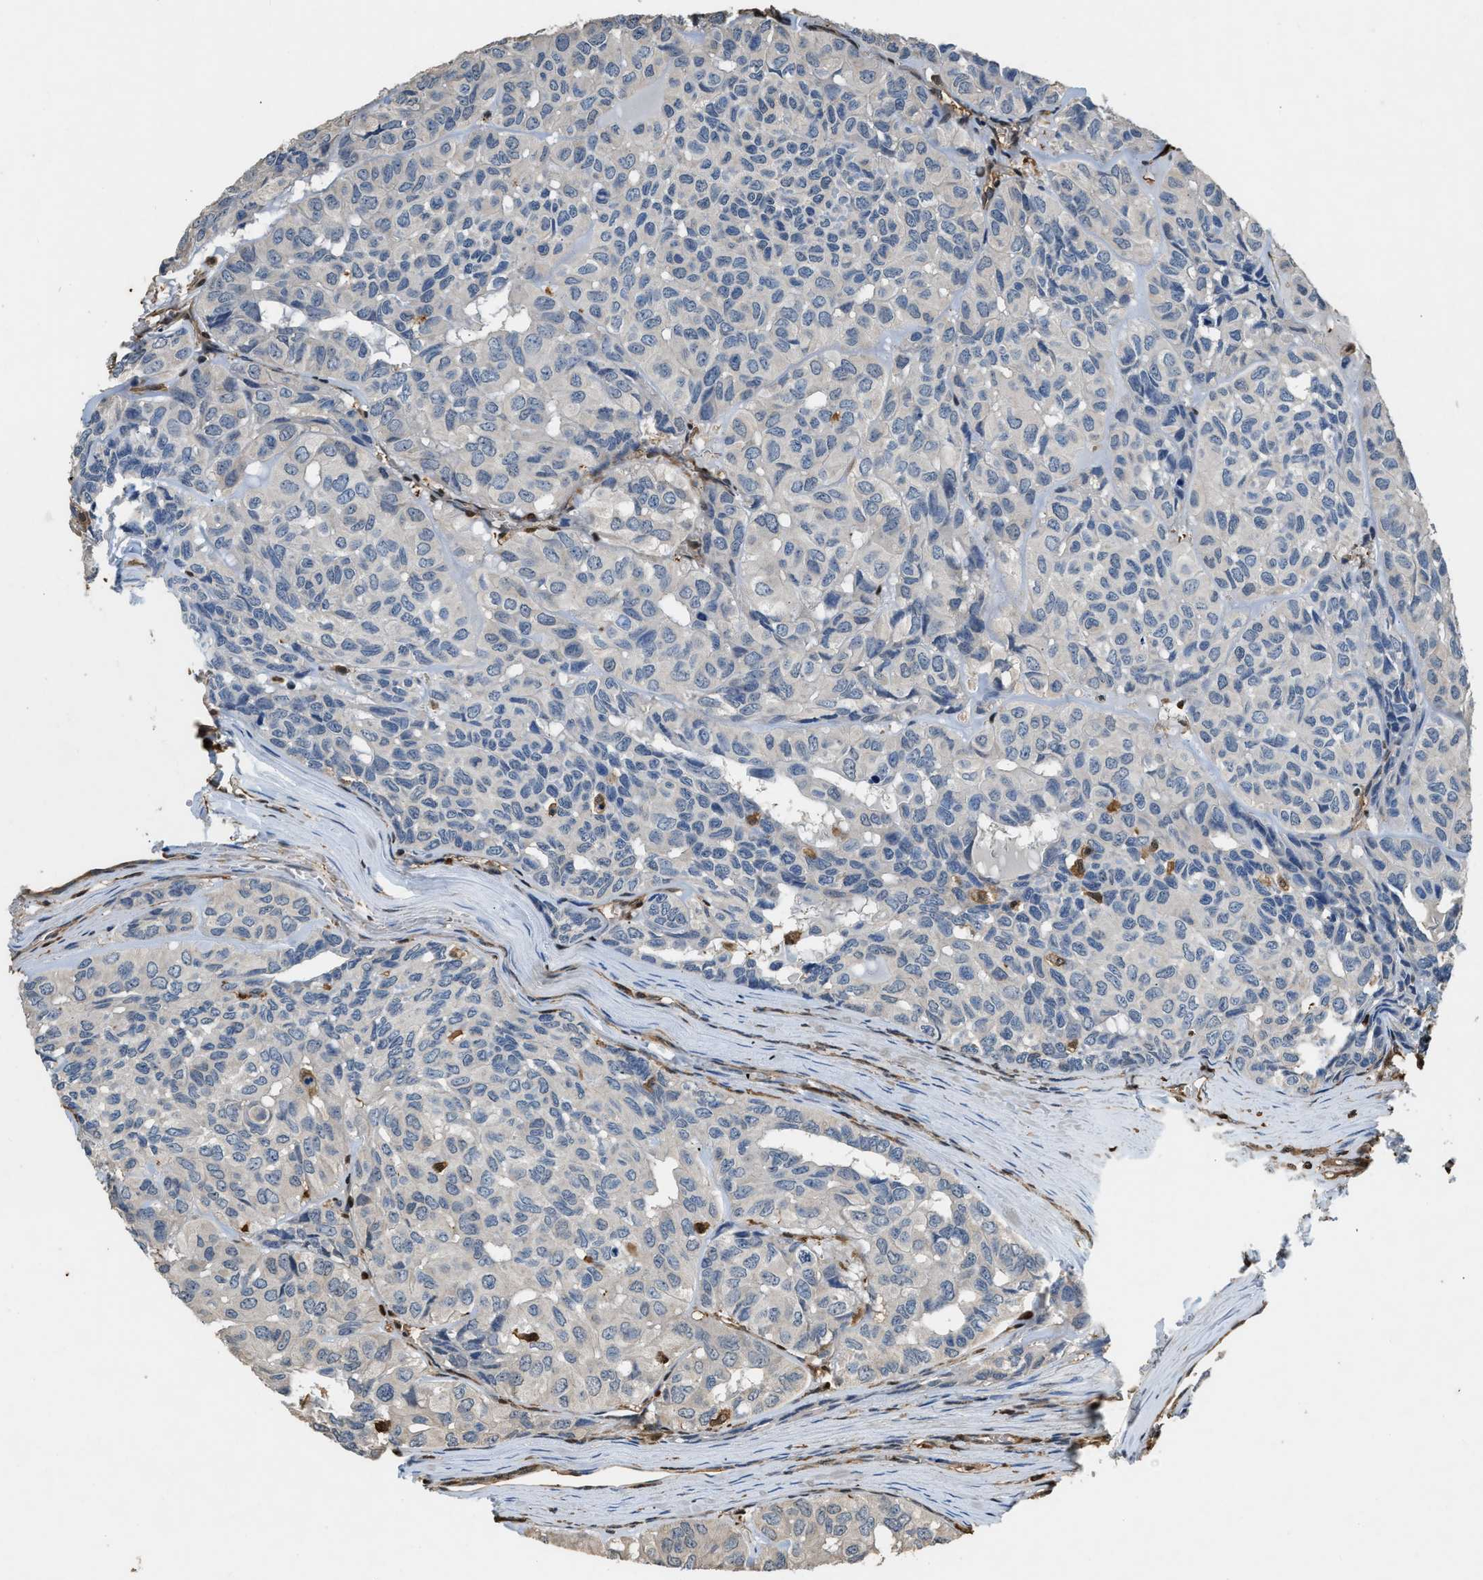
{"staining": {"intensity": "negative", "quantity": "none", "location": "none"}, "tissue": "head and neck cancer", "cell_type": "Tumor cells", "image_type": "cancer", "snomed": [{"axis": "morphology", "description": "Adenocarcinoma, NOS"}, {"axis": "topography", "description": "Salivary gland, NOS"}, {"axis": "topography", "description": "Head-Neck"}], "caption": "Immunohistochemistry of head and neck cancer (adenocarcinoma) shows no positivity in tumor cells.", "gene": "ARHGDIB", "patient": {"sex": "female", "age": 76}}